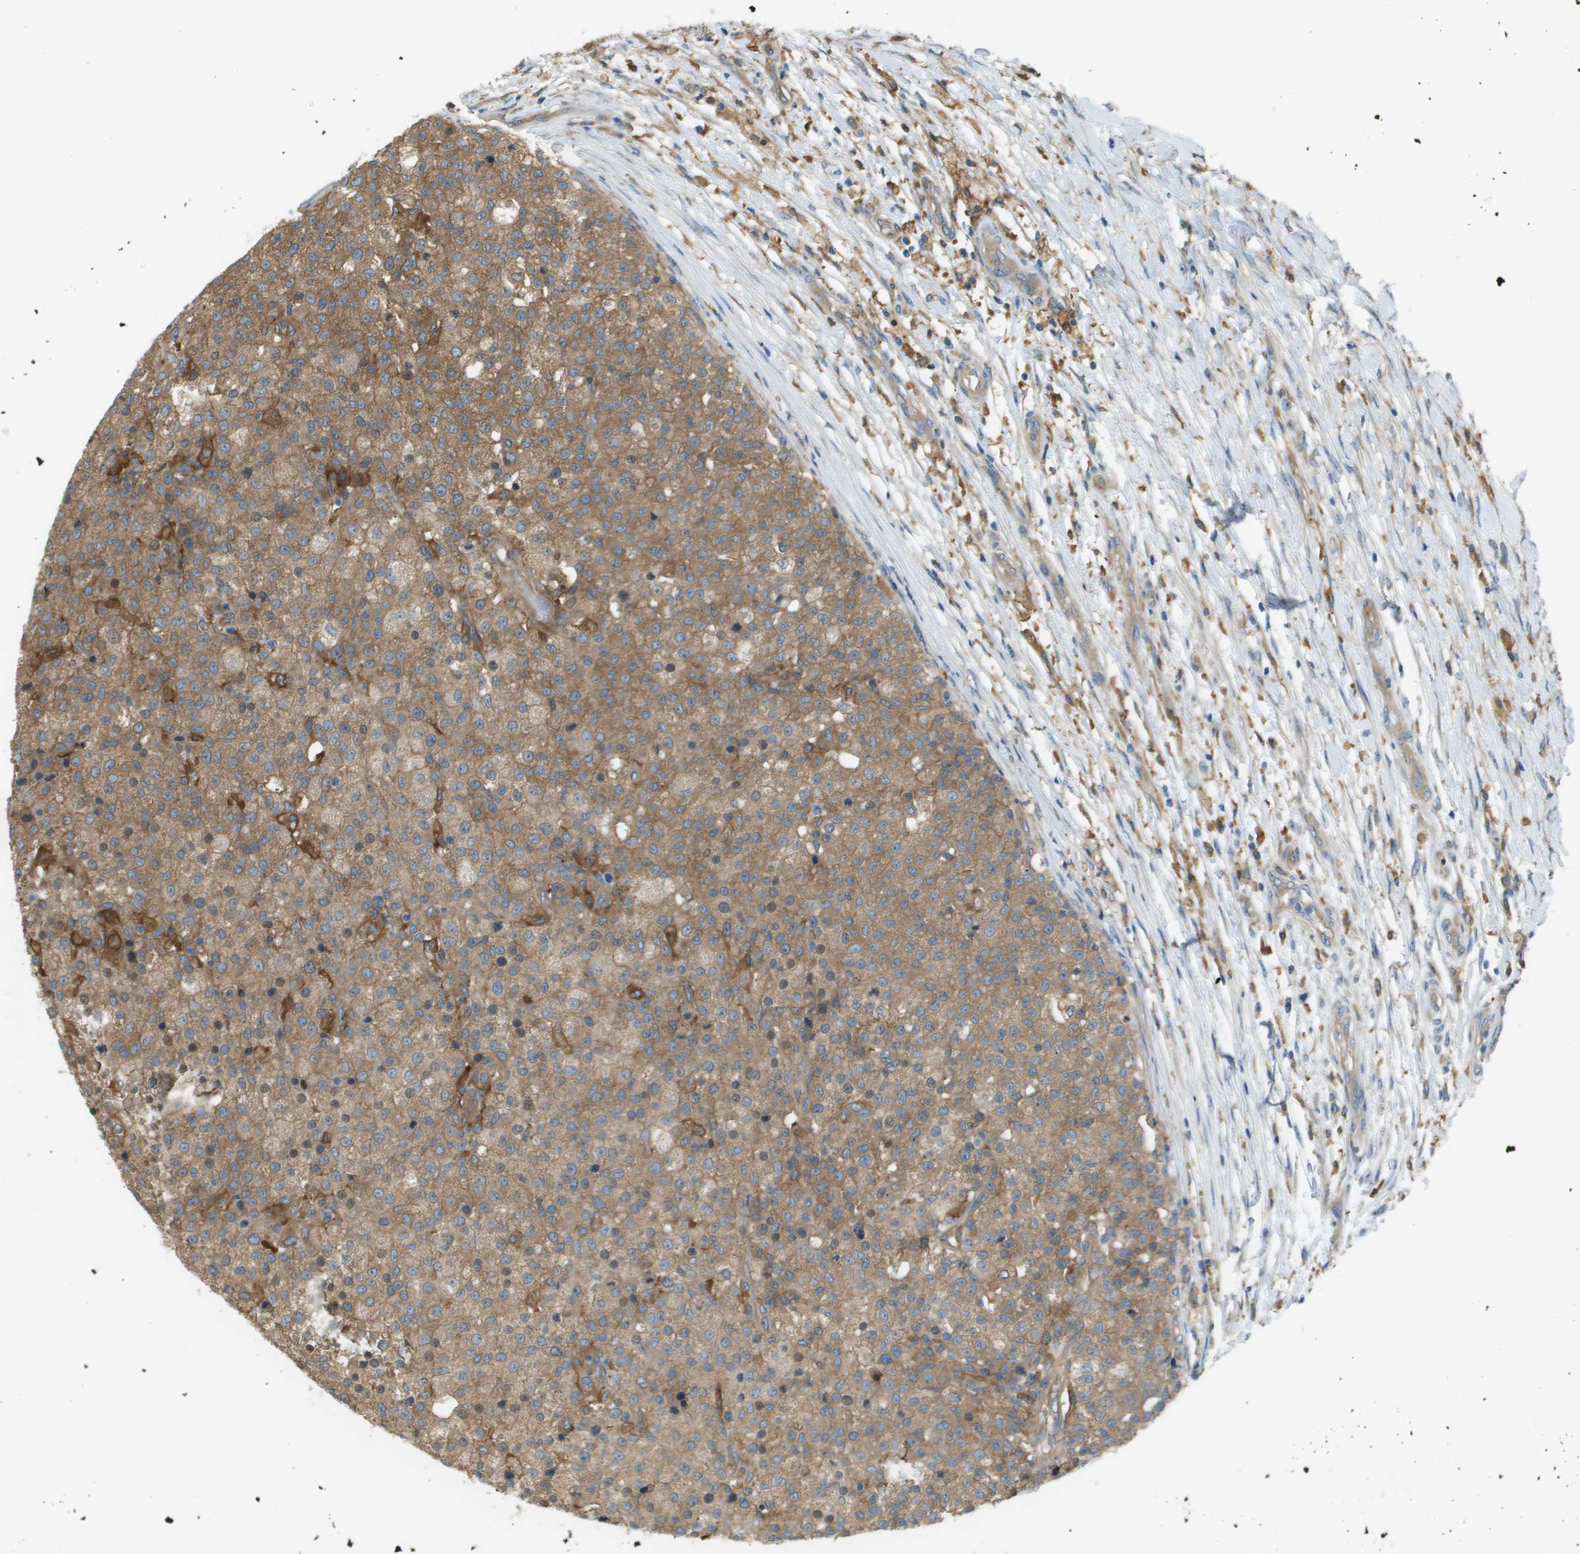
{"staining": {"intensity": "moderate", "quantity": ">75%", "location": "cytoplasmic/membranous"}, "tissue": "testis cancer", "cell_type": "Tumor cells", "image_type": "cancer", "snomed": [{"axis": "morphology", "description": "Seminoma, NOS"}, {"axis": "topography", "description": "Testis"}], "caption": "IHC image of human seminoma (testis) stained for a protein (brown), which reveals medium levels of moderate cytoplasmic/membranous staining in approximately >75% of tumor cells.", "gene": "CORO1B", "patient": {"sex": "male", "age": 59}}